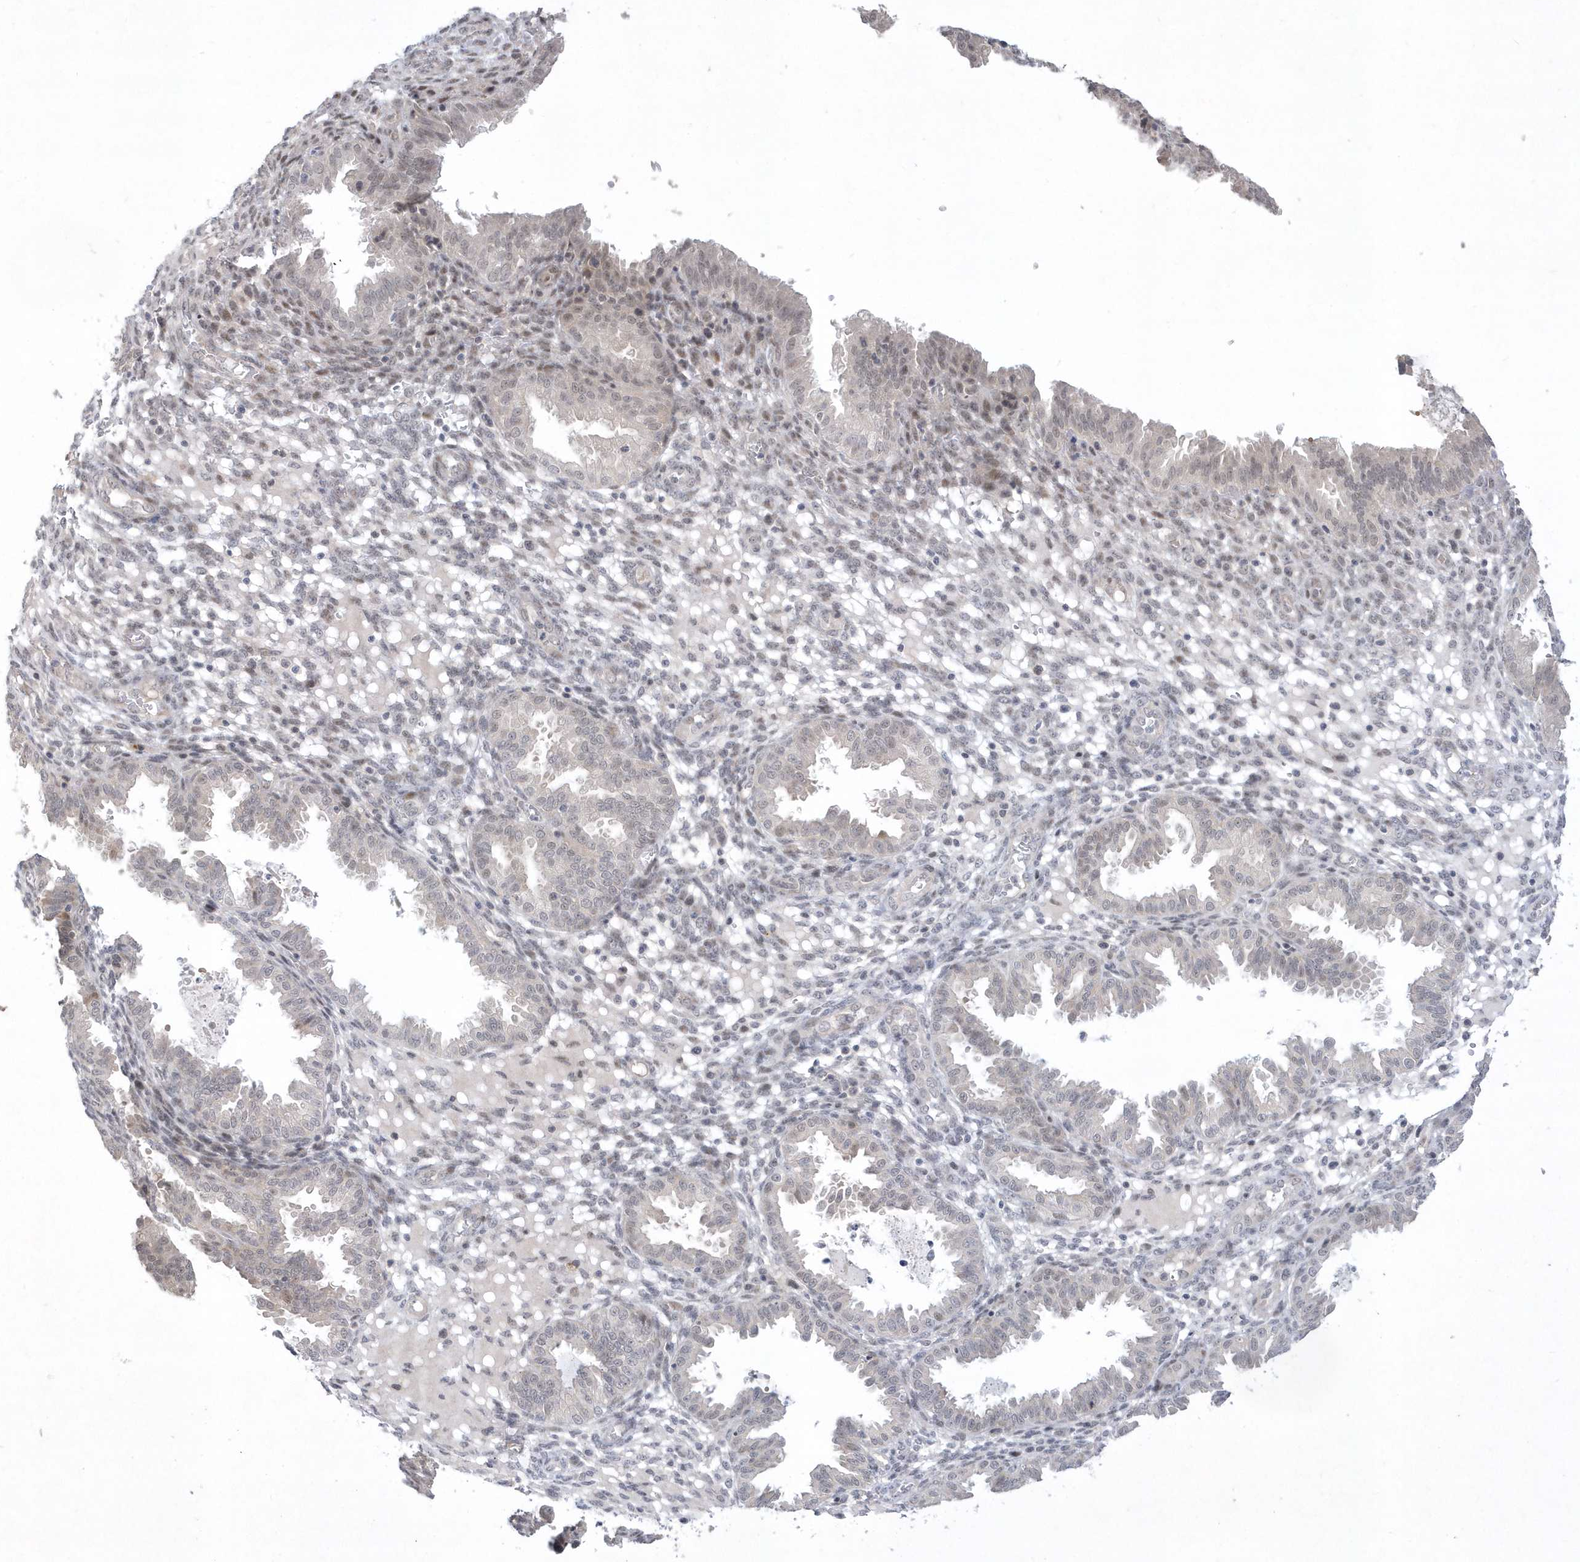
{"staining": {"intensity": "weak", "quantity": "<25%", "location": "nuclear"}, "tissue": "endometrium", "cell_type": "Cells in endometrial stroma", "image_type": "normal", "snomed": [{"axis": "morphology", "description": "Normal tissue, NOS"}, {"axis": "topography", "description": "Endometrium"}], "caption": "The photomicrograph shows no significant positivity in cells in endometrial stroma of endometrium. (IHC, brightfield microscopy, high magnification).", "gene": "TSPEAR", "patient": {"sex": "female", "age": 33}}